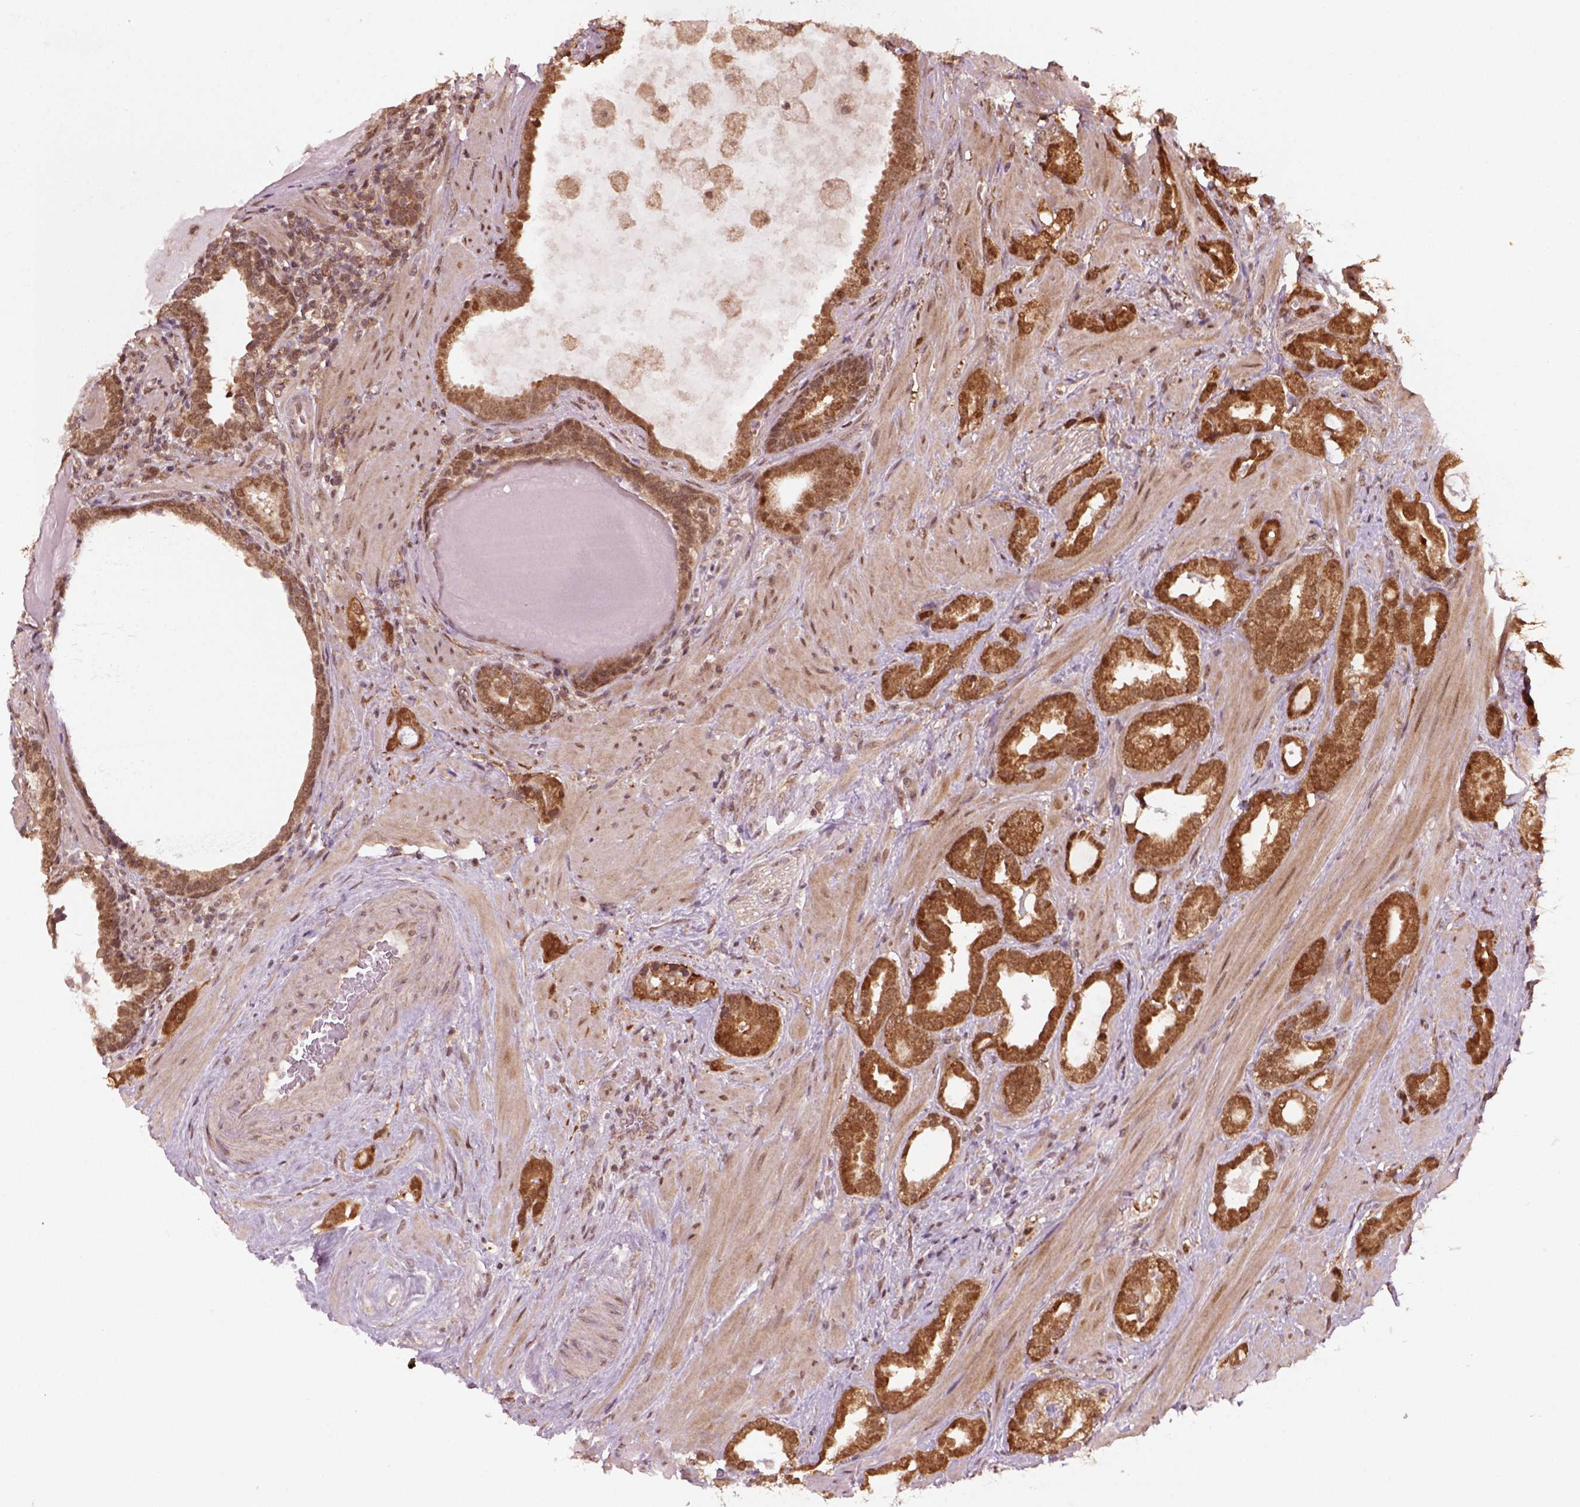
{"staining": {"intensity": "strong", "quantity": ">75%", "location": "cytoplasmic/membranous,nuclear"}, "tissue": "prostate cancer", "cell_type": "Tumor cells", "image_type": "cancer", "snomed": [{"axis": "morphology", "description": "Adenocarcinoma, NOS"}, {"axis": "topography", "description": "Prostate"}], "caption": "Prostate cancer stained with DAB immunohistochemistry (IHC) shows high levels of strong cytoplasmic/membranous and nuclear positivity in approximately >75% of tumor cells.", "gene": "NUDT9", "patient": {"sex": "male", "age": 57}}